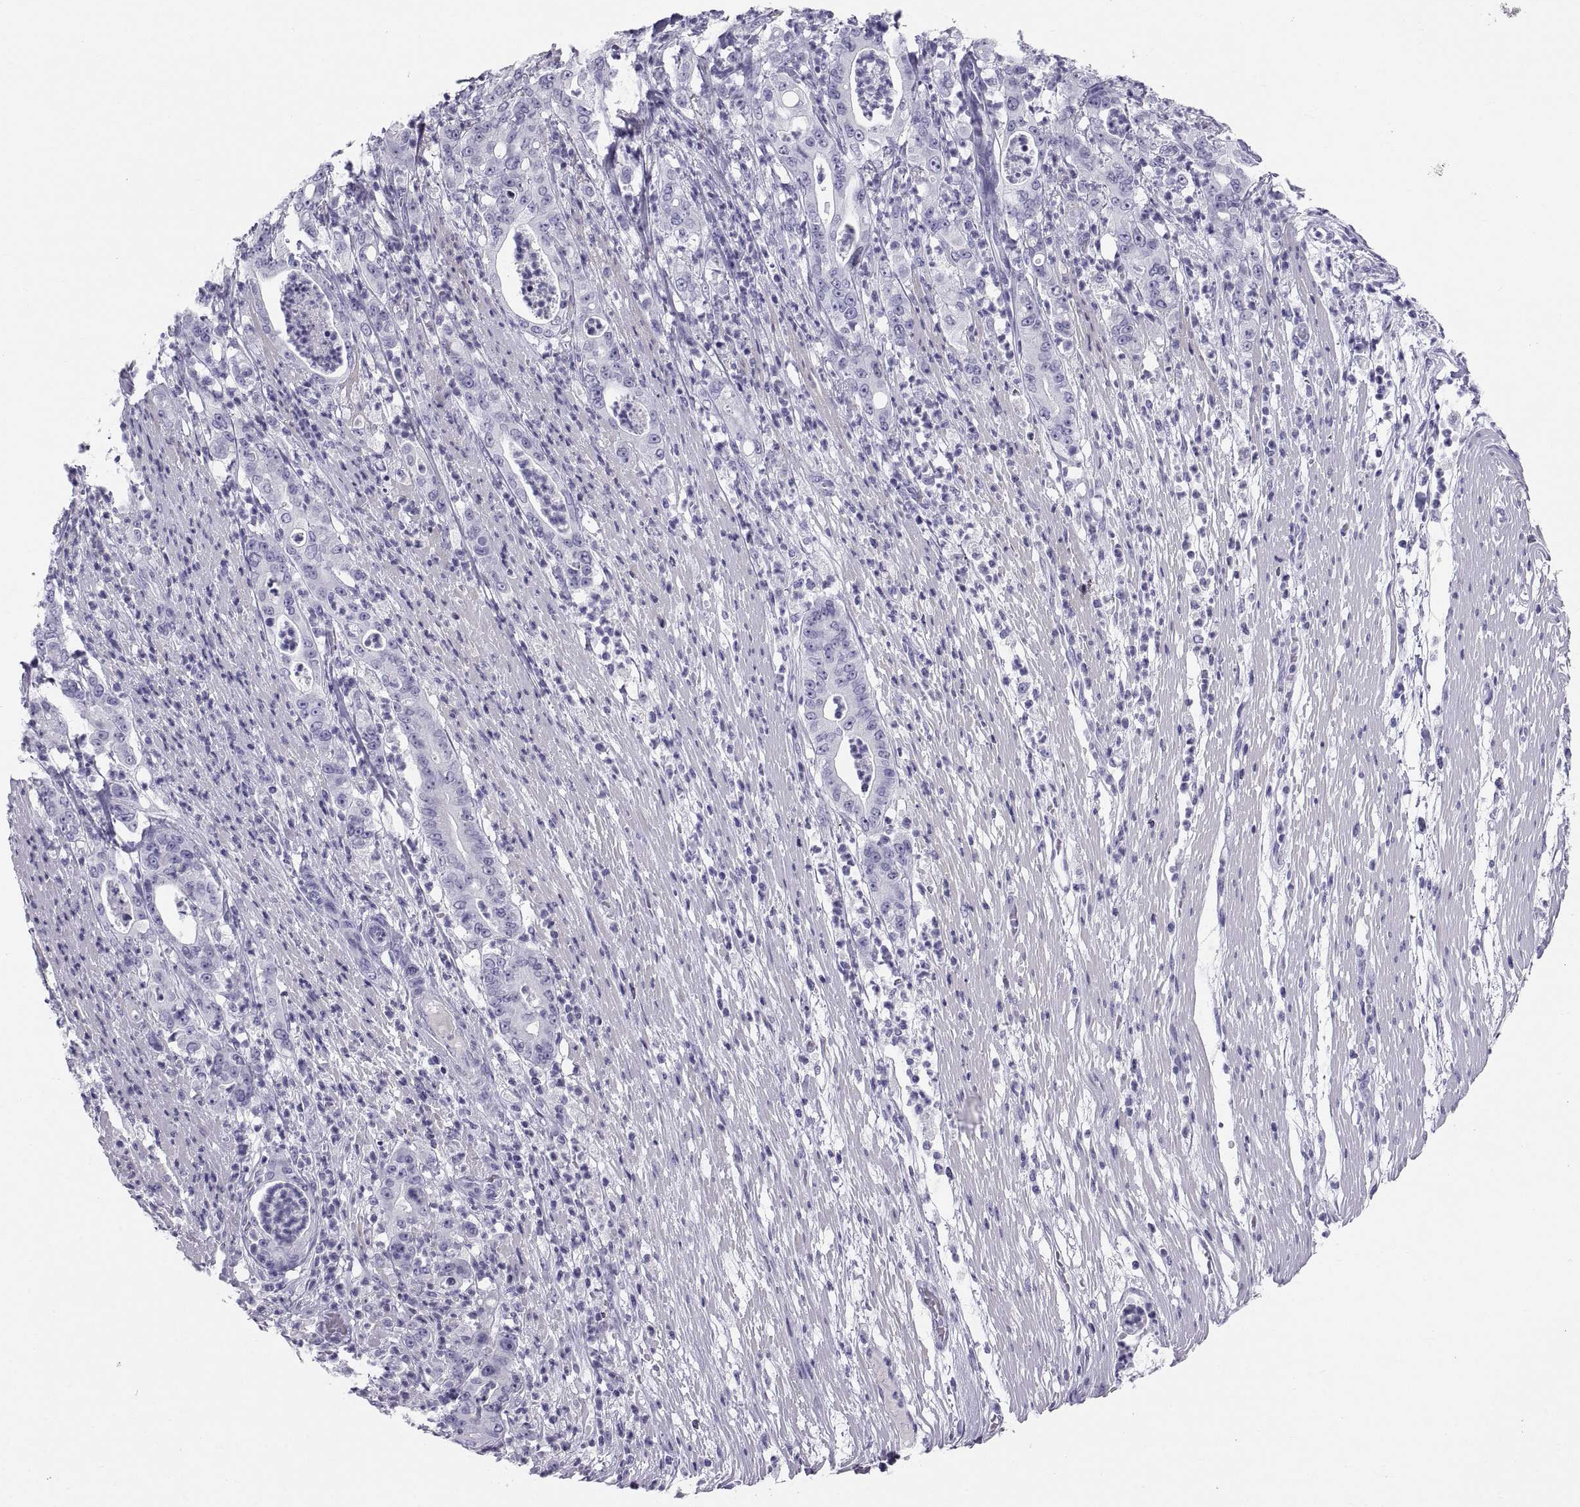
{"staining": {"intensity": "negative", "quantity": "none", "location": "none"}, "tissue": "pancreatic cancer", "cell_type": "Tumor cells", "image_type": "cancer", "snomed": [{"axis": "morphology", "description": "Adenocarcinoma, NOS"}, {"axis": "topography", "description": "Pancreas"}], "caption": "The photomicrograph demonstrates no staining of tumor cells in pancreatic cancer (adenocarcinoma).", "gene": "CT47A10", "patient": {"sex": "male", "age": 71}}